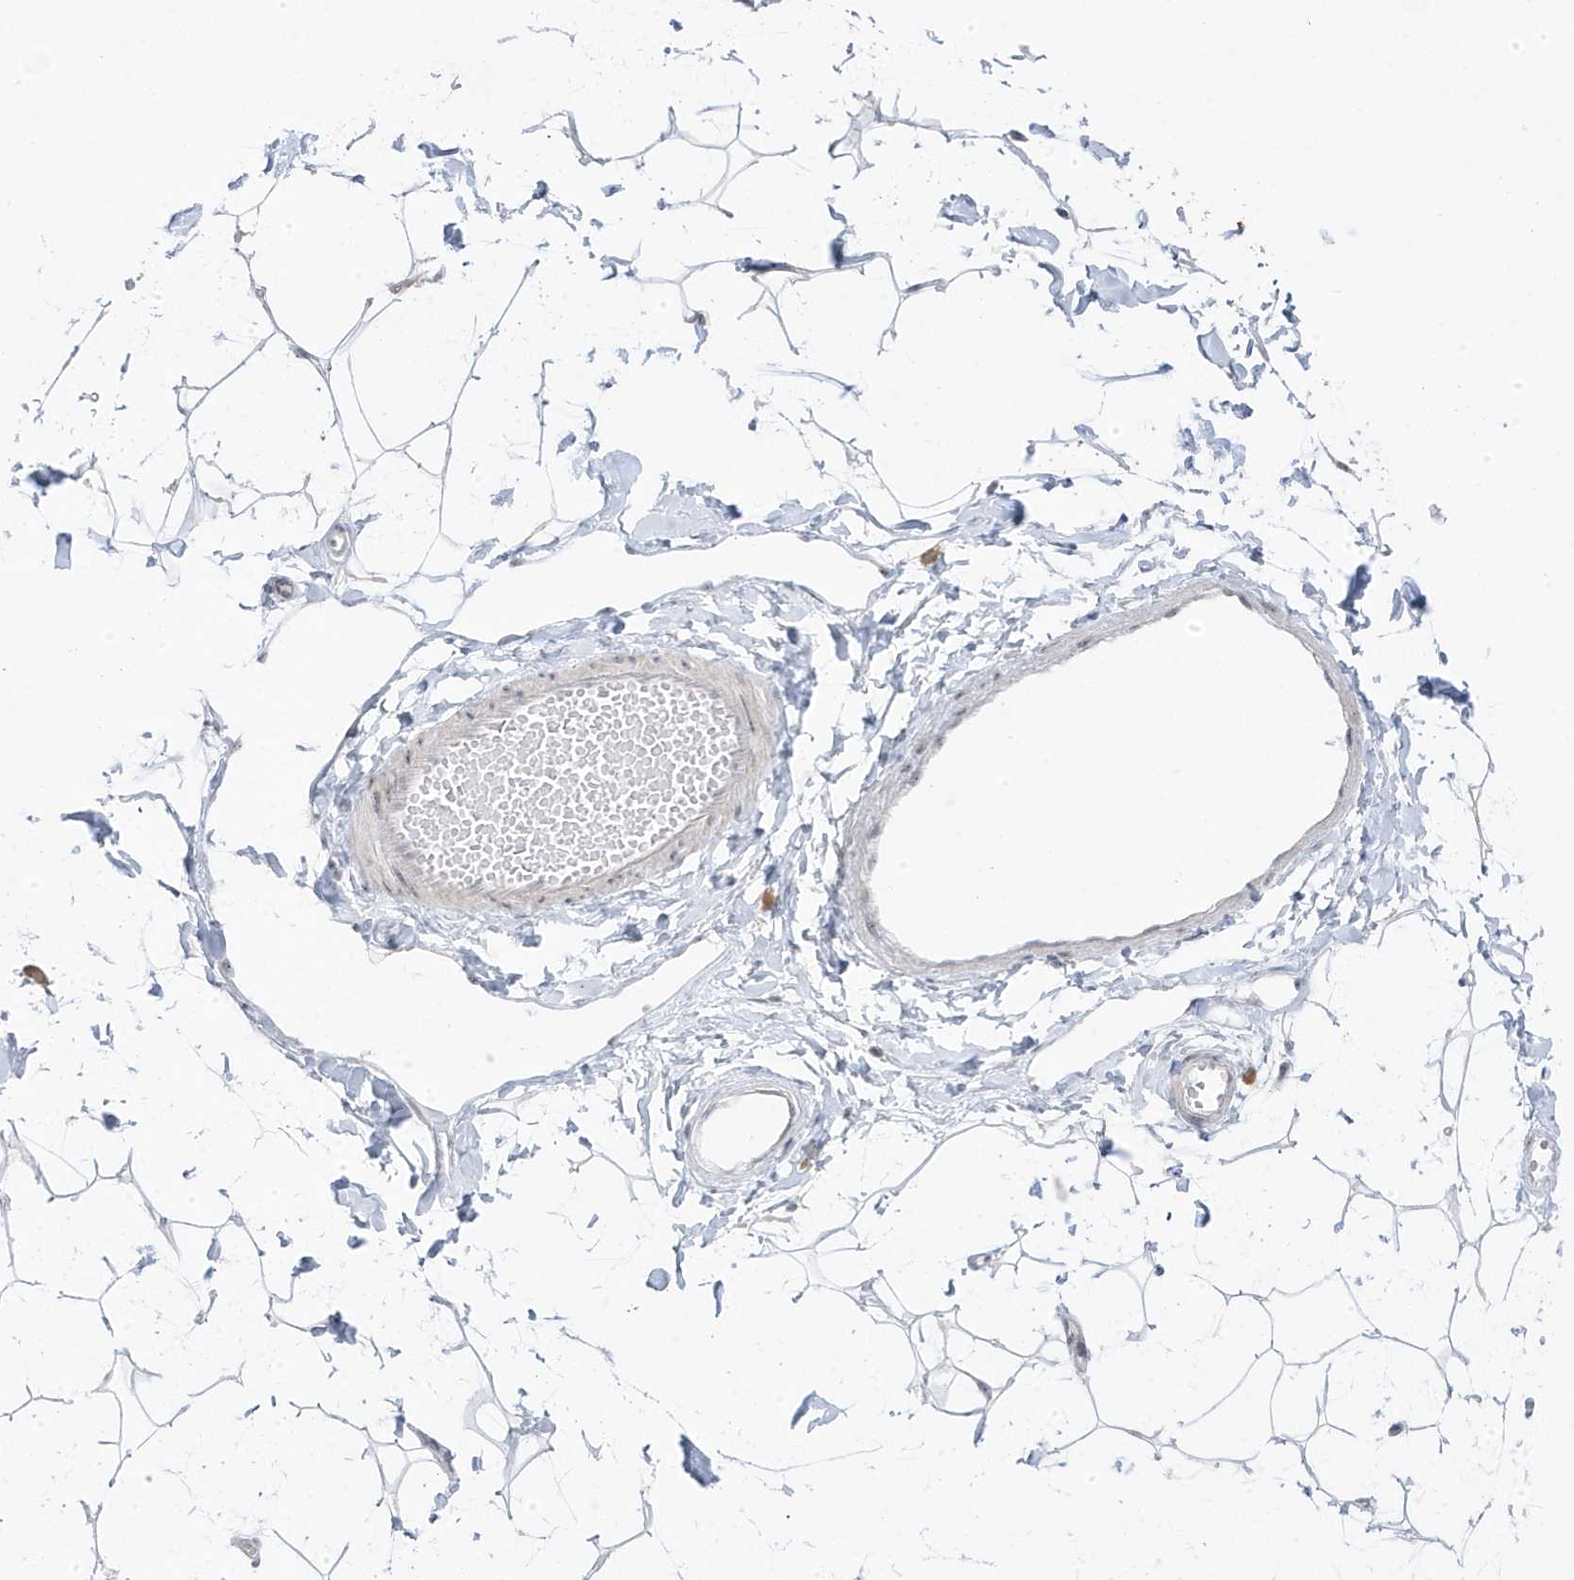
{"staining": {"intensity": "weak", "quantity": "25%-75%", "location": "cytoplasmic/membranous,nuclear"}, "tissue": "breast", "cell_type": "Adipocytes", "image_type": "normal", "snomed": [{"axis": "morphology", "description": "Normal tissue, NOS"}, {"axis": "topography", "description": "Breast"}], "caption": "Normal breast was stained to show a protein in brown. There is low levels of weak cytoplasmic/membranous,nuclear expression in about 25%-75% of adipocytes.", "gene": "TSEN15", "patient": {"sex": "female", "age": 26}}